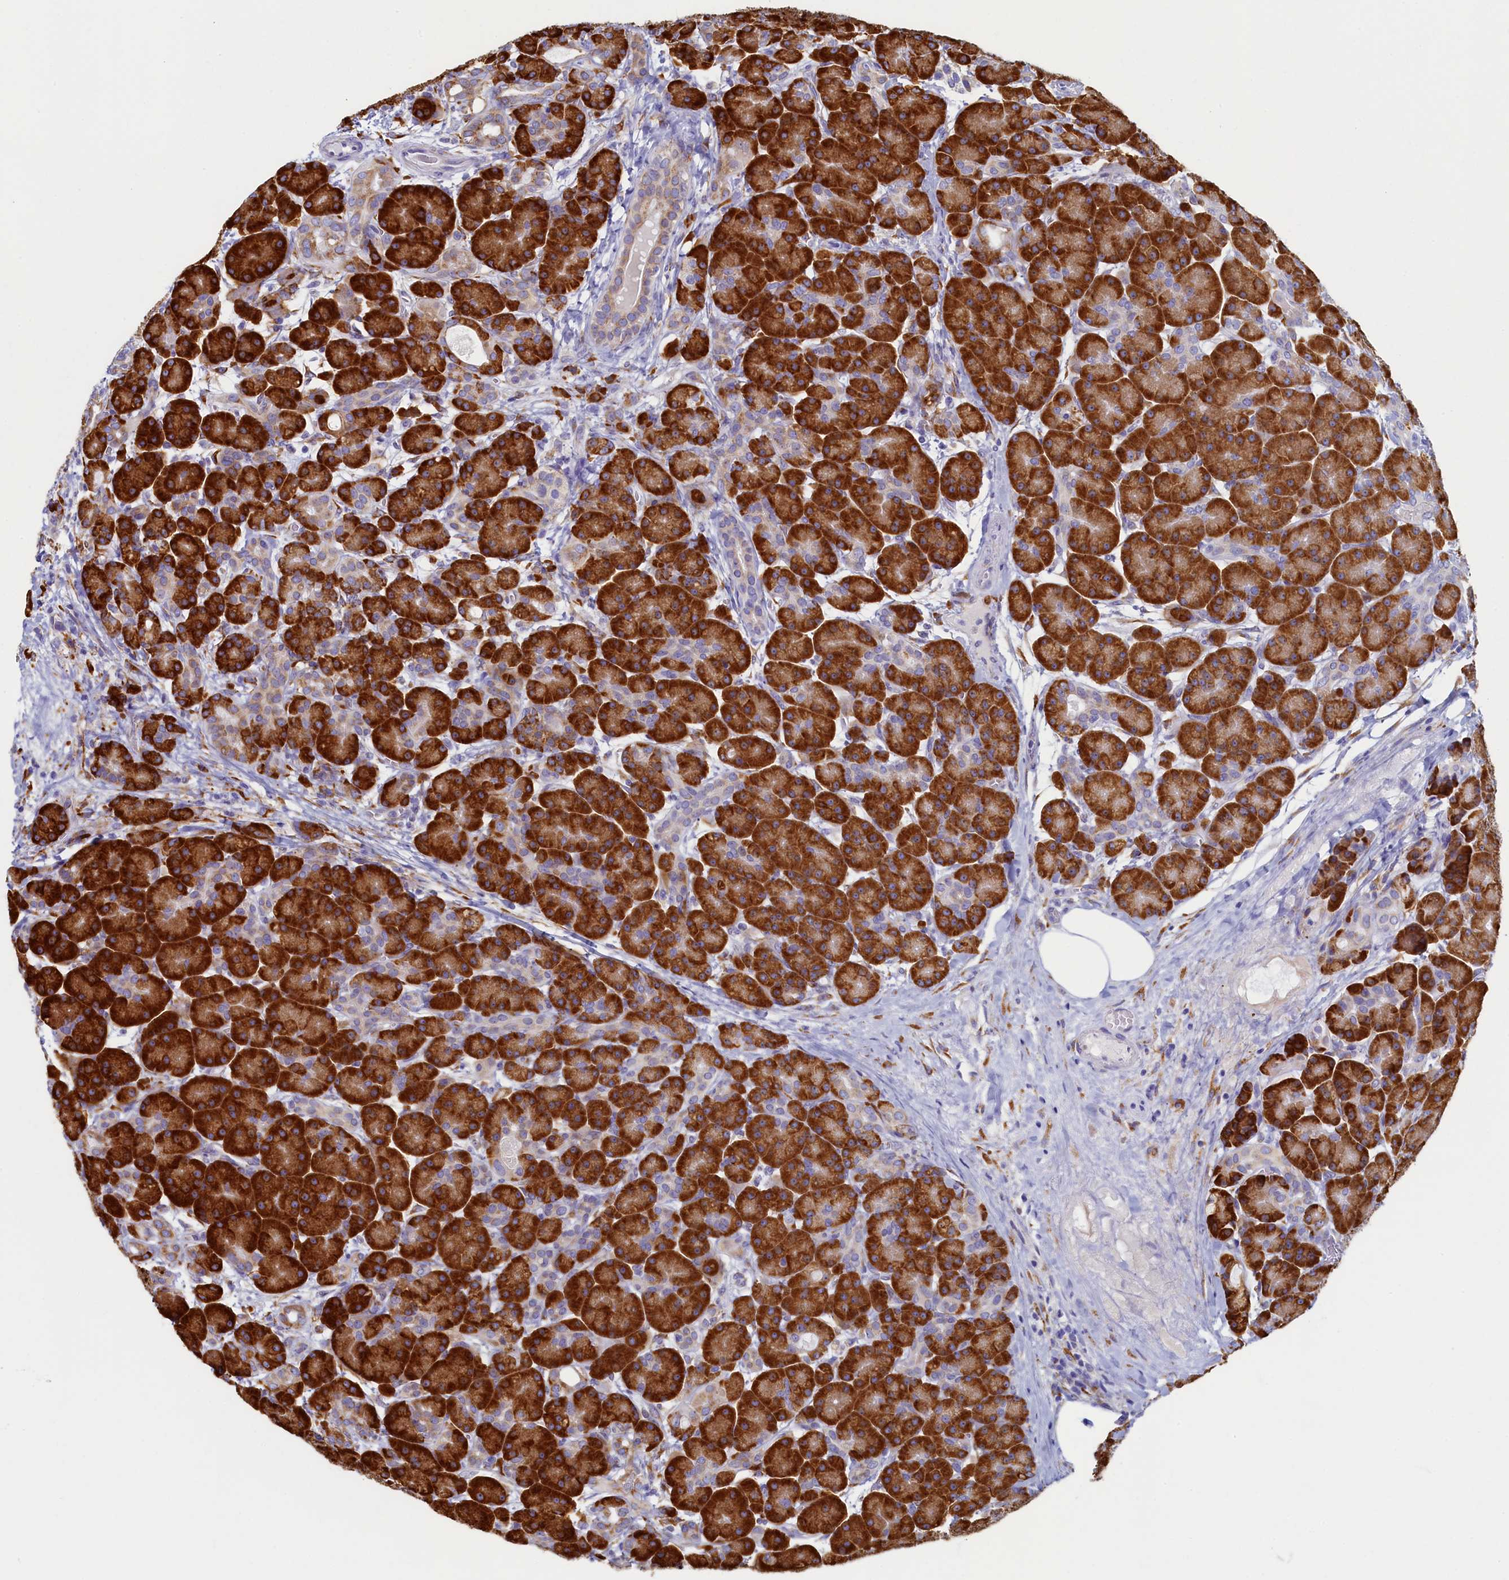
{"staining": {"intensity": "strong", "quantity": ">75%", "location": "cytoplasmic/membranous"}, "tissue": "pancreas", "cell_type": "Exocrine glandular cells", "image_type": "normal", "snomed": [{"axis": "morphology", "description": "Normal tissue, NOS"}, {"axis": "topography", "description": "Pancreas"}], "caption": "Immunohistochemical staining of unremarkable pancreas exhibits high levels of strong cytoplasmic/membranous expression in about >75% of exocrine glandular cells.", "gene": "TMEM18", "patient": {"sex": "male", "age": 63}}